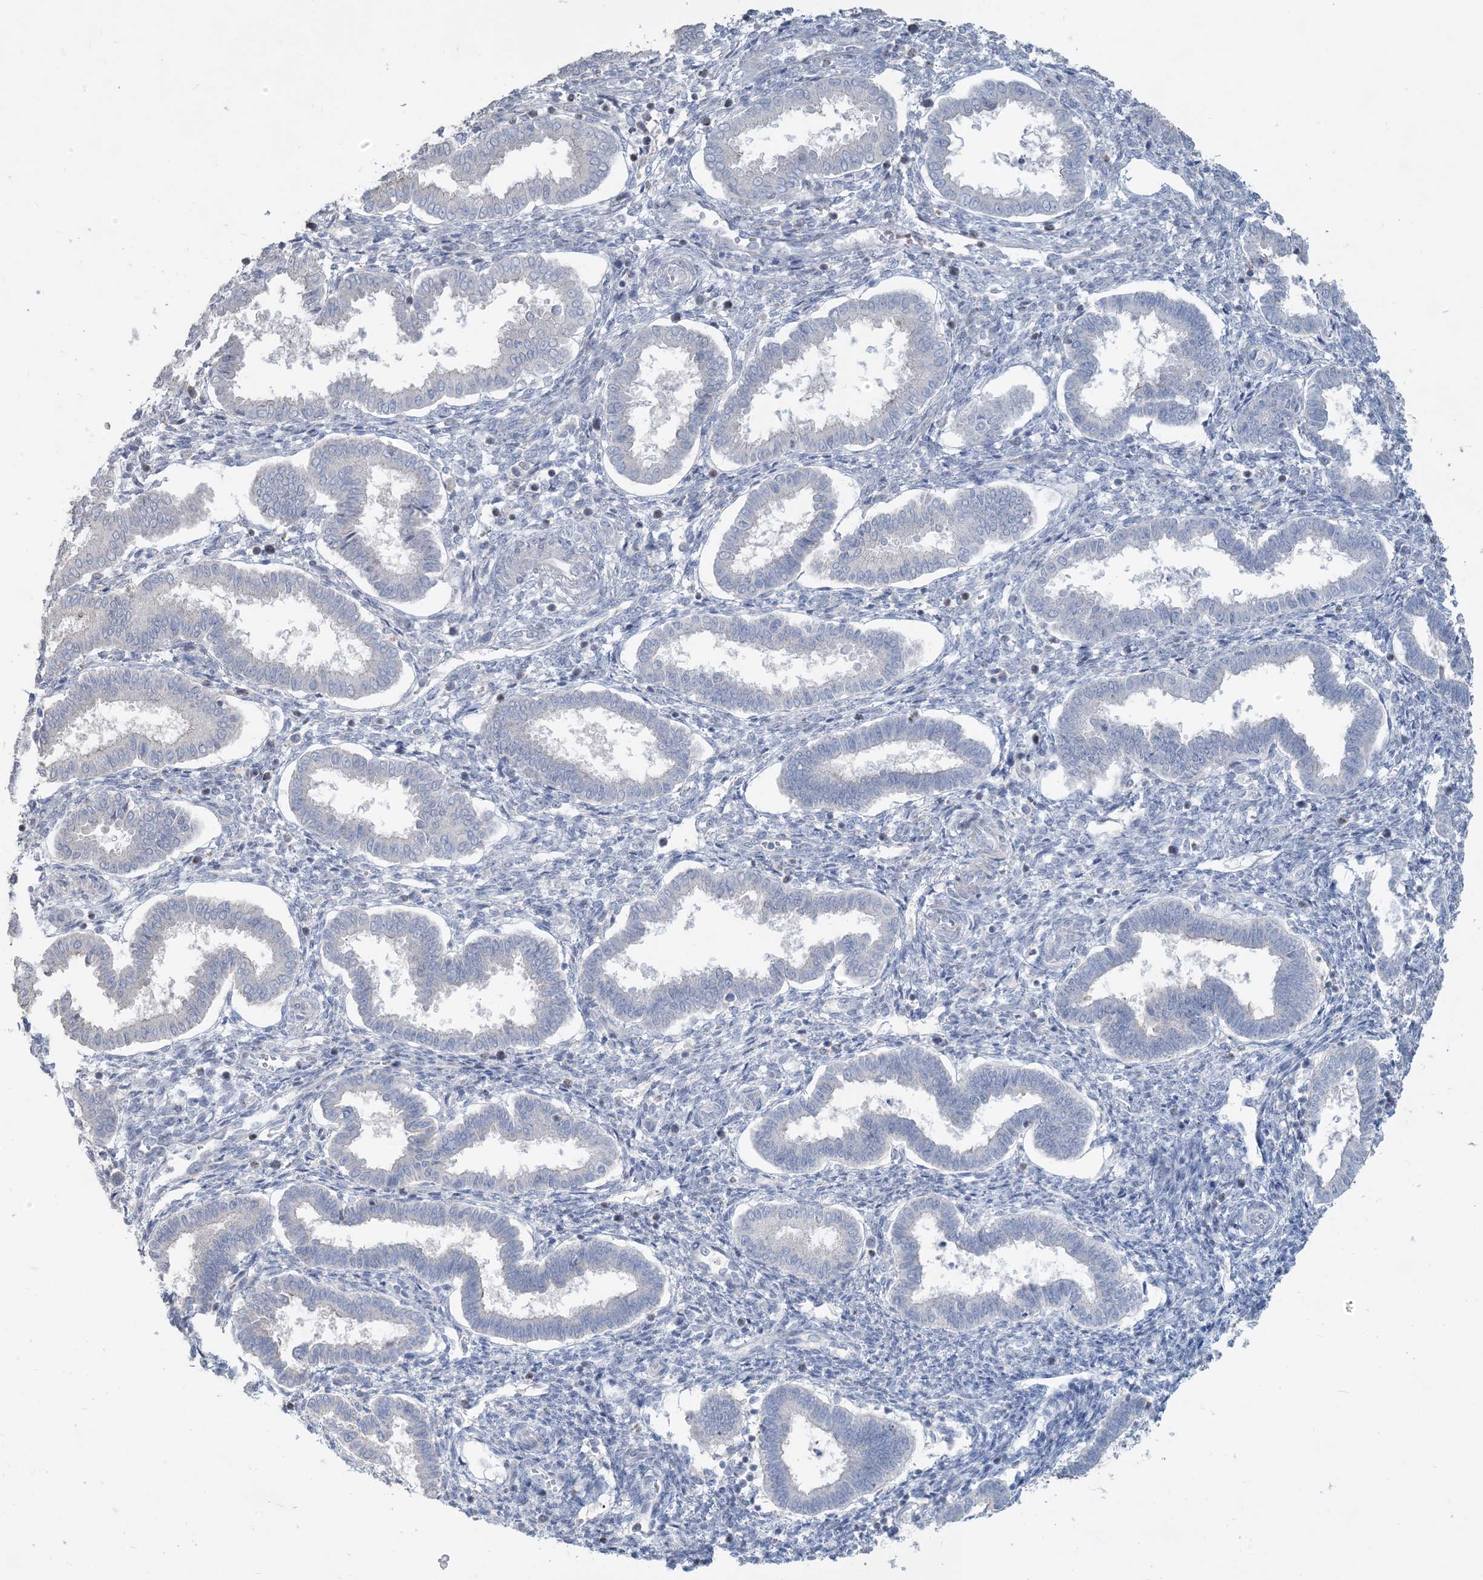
{"staining": {"intensity": "negative", "quantity": "none", "location": "none"}, "tissue": "endometrium", "cell_type": "Cells in endometrial stroma", "image_type": "normal", "snomed": [{"axis": "morphology", "description": "Normal tissue, NOS"}, {"axis": "topography", "description": "Endometrium"}], "caption": "Endometrium was stained to show a protein in brown. There is no significant positivity in cells in endometrial stroma. (Brightfield microscopy of DAB (3,3'-diaminobenzidine) immunohistochemistry (IHC) at high magnification).", "gene": "NPHS2", "patient": {"sex": "female", "age": 24}}